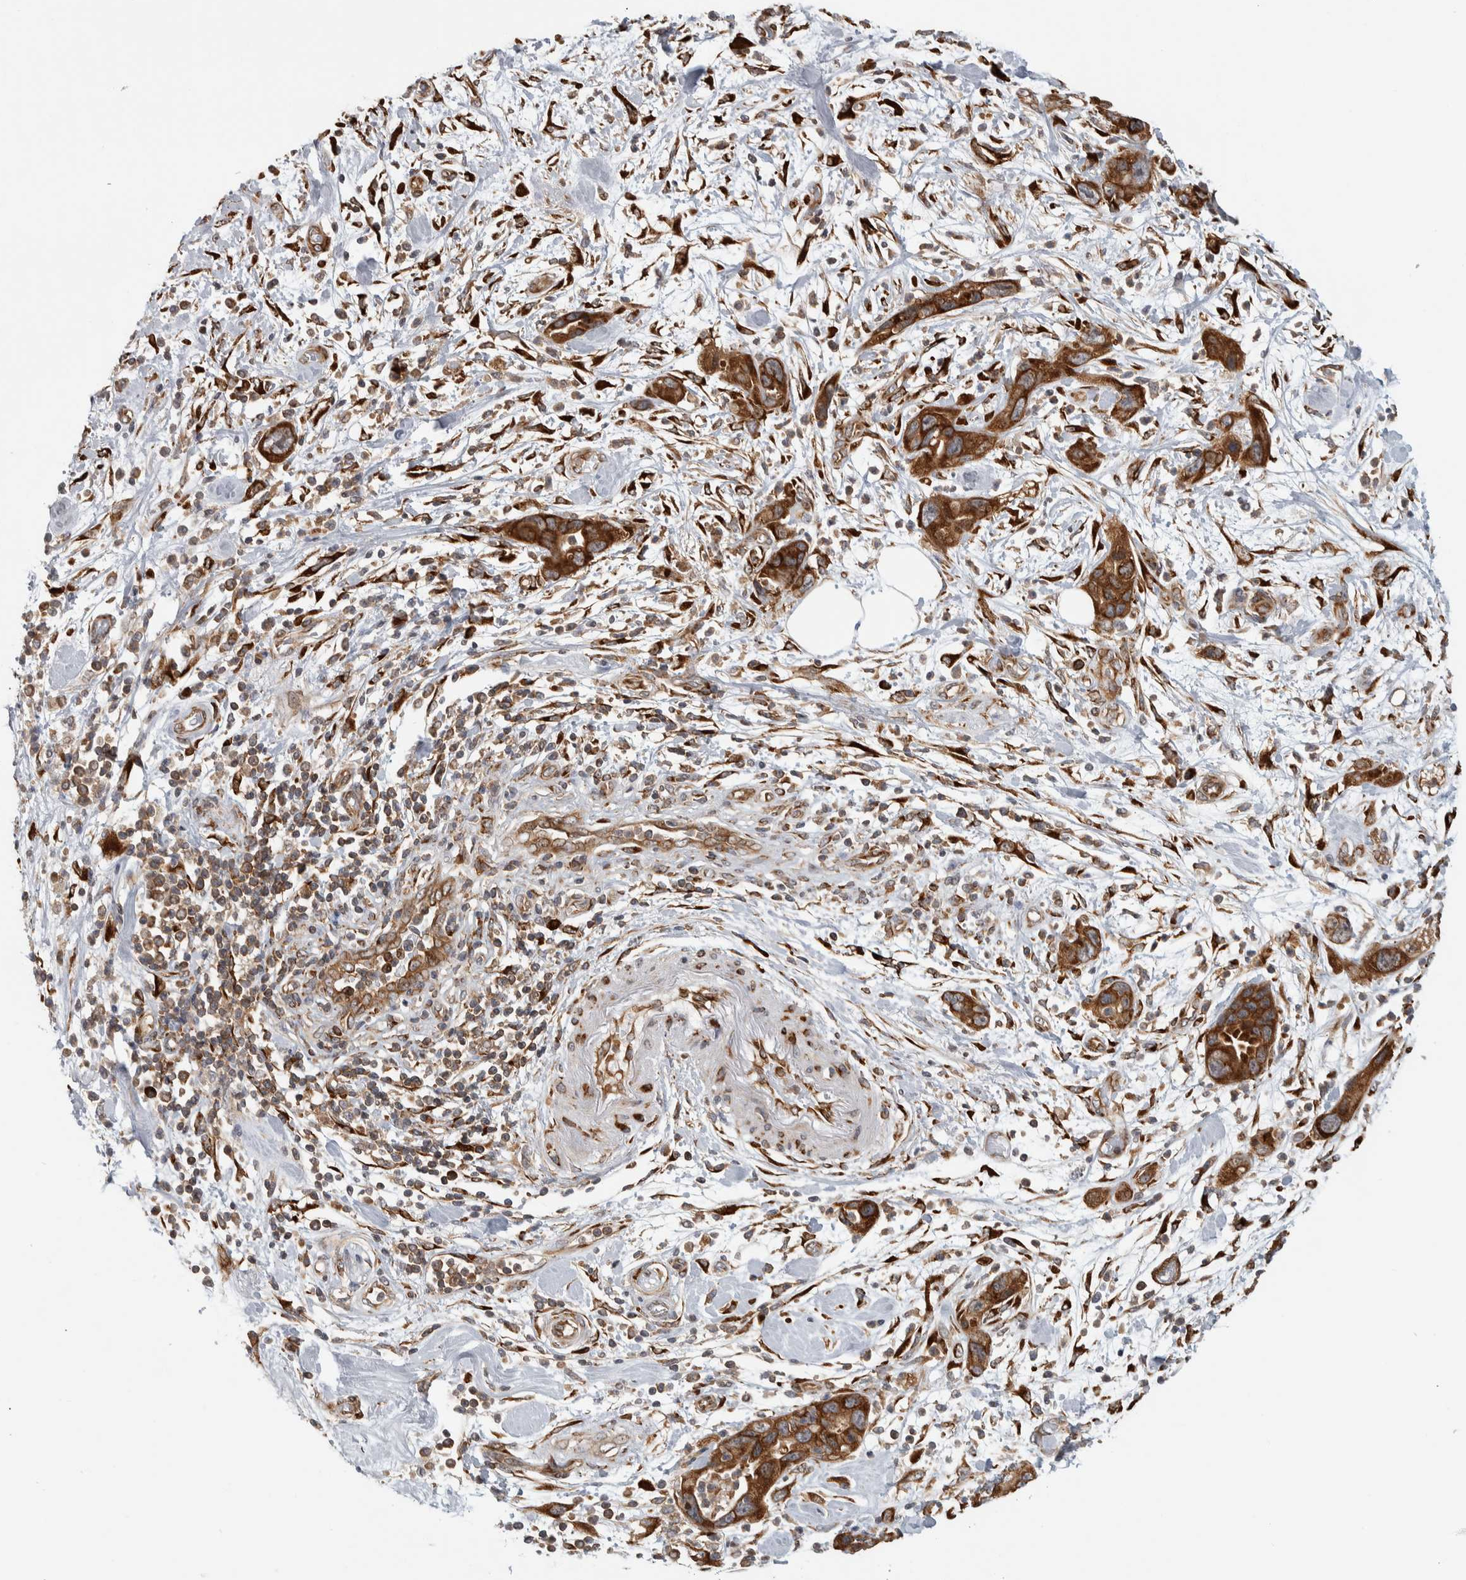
{"staining": {"intensity": "strong", "quantity": ">75%", "location": "cytoplasmic/membranous"}, "tissue": "pancreatic cancer", "cell_type": "Tumor cells", "image_type": "cancer", "snomed": [{"axis": "morphology", "description": "Adenocarcinoma, NOS"}, {"axis": "topography", "description": "Pancreas"}], "caption": "DAB immunohistochemical staining of pancreatic cancer (adenocarcinoma) displays strong cytoplasmic/membranous protein expression in approximately >75% of tumor cells.", "gene": "EIF3H", "patient": {"sex": "female", "age": 70}}